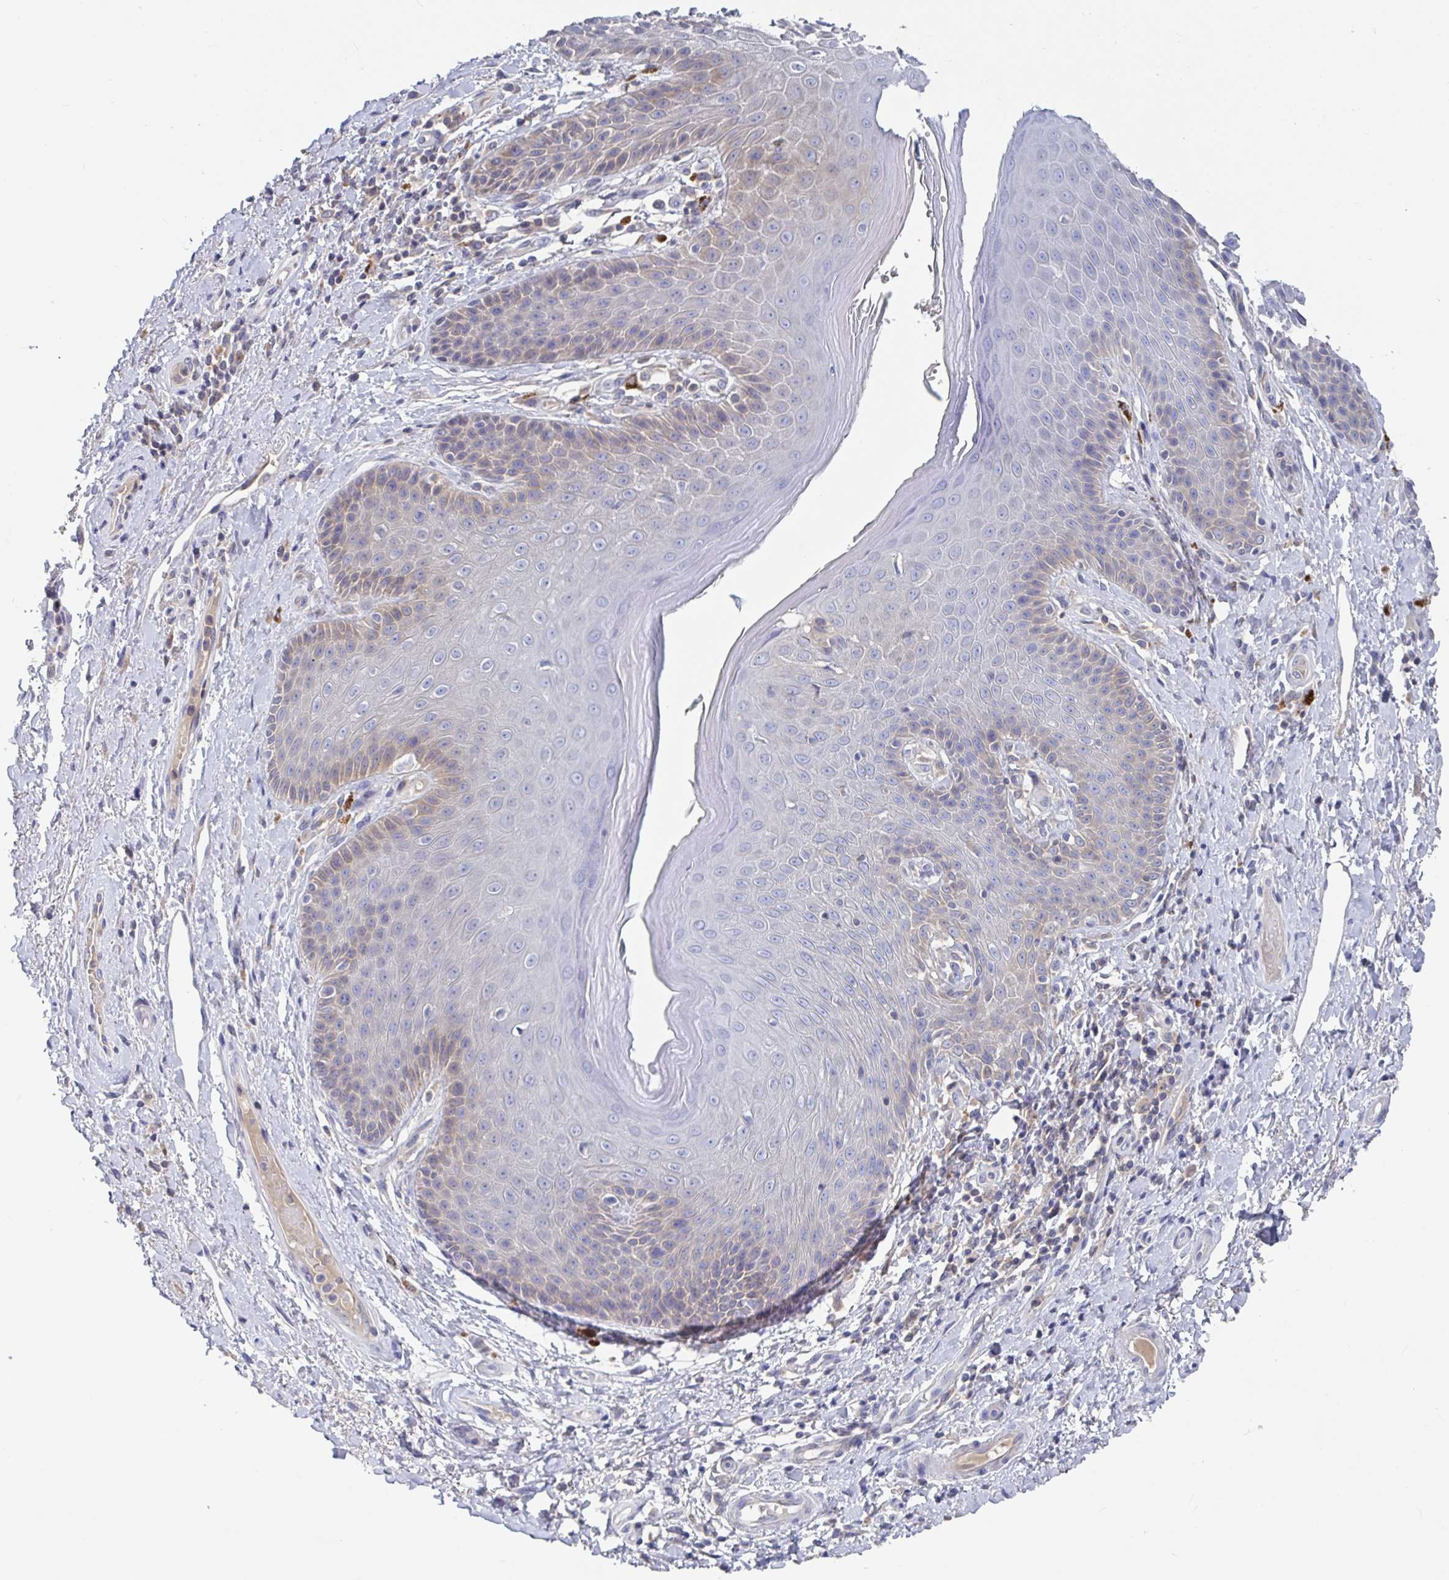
{"staining": {"intensity": "negative", "quantity": "none", "location": "none"}, "tissue": "skin", "cell_type": "Epidermal cells", "image_type": "normal", "snomed": [{"axis": "morphology", "description": "Normal tissue, NOS"}, {"axis": "topography", "description": "Anal"}, {"axis": "topography", "description": "Peripheral nerve tissue"}], "caption": "A high-resolution histopathology image shows IHC staining of normal skin, which reveals no significant staining in epidermal cells.", "gene": "GPR148", "patient": {"sex": "male", "age": 51}}